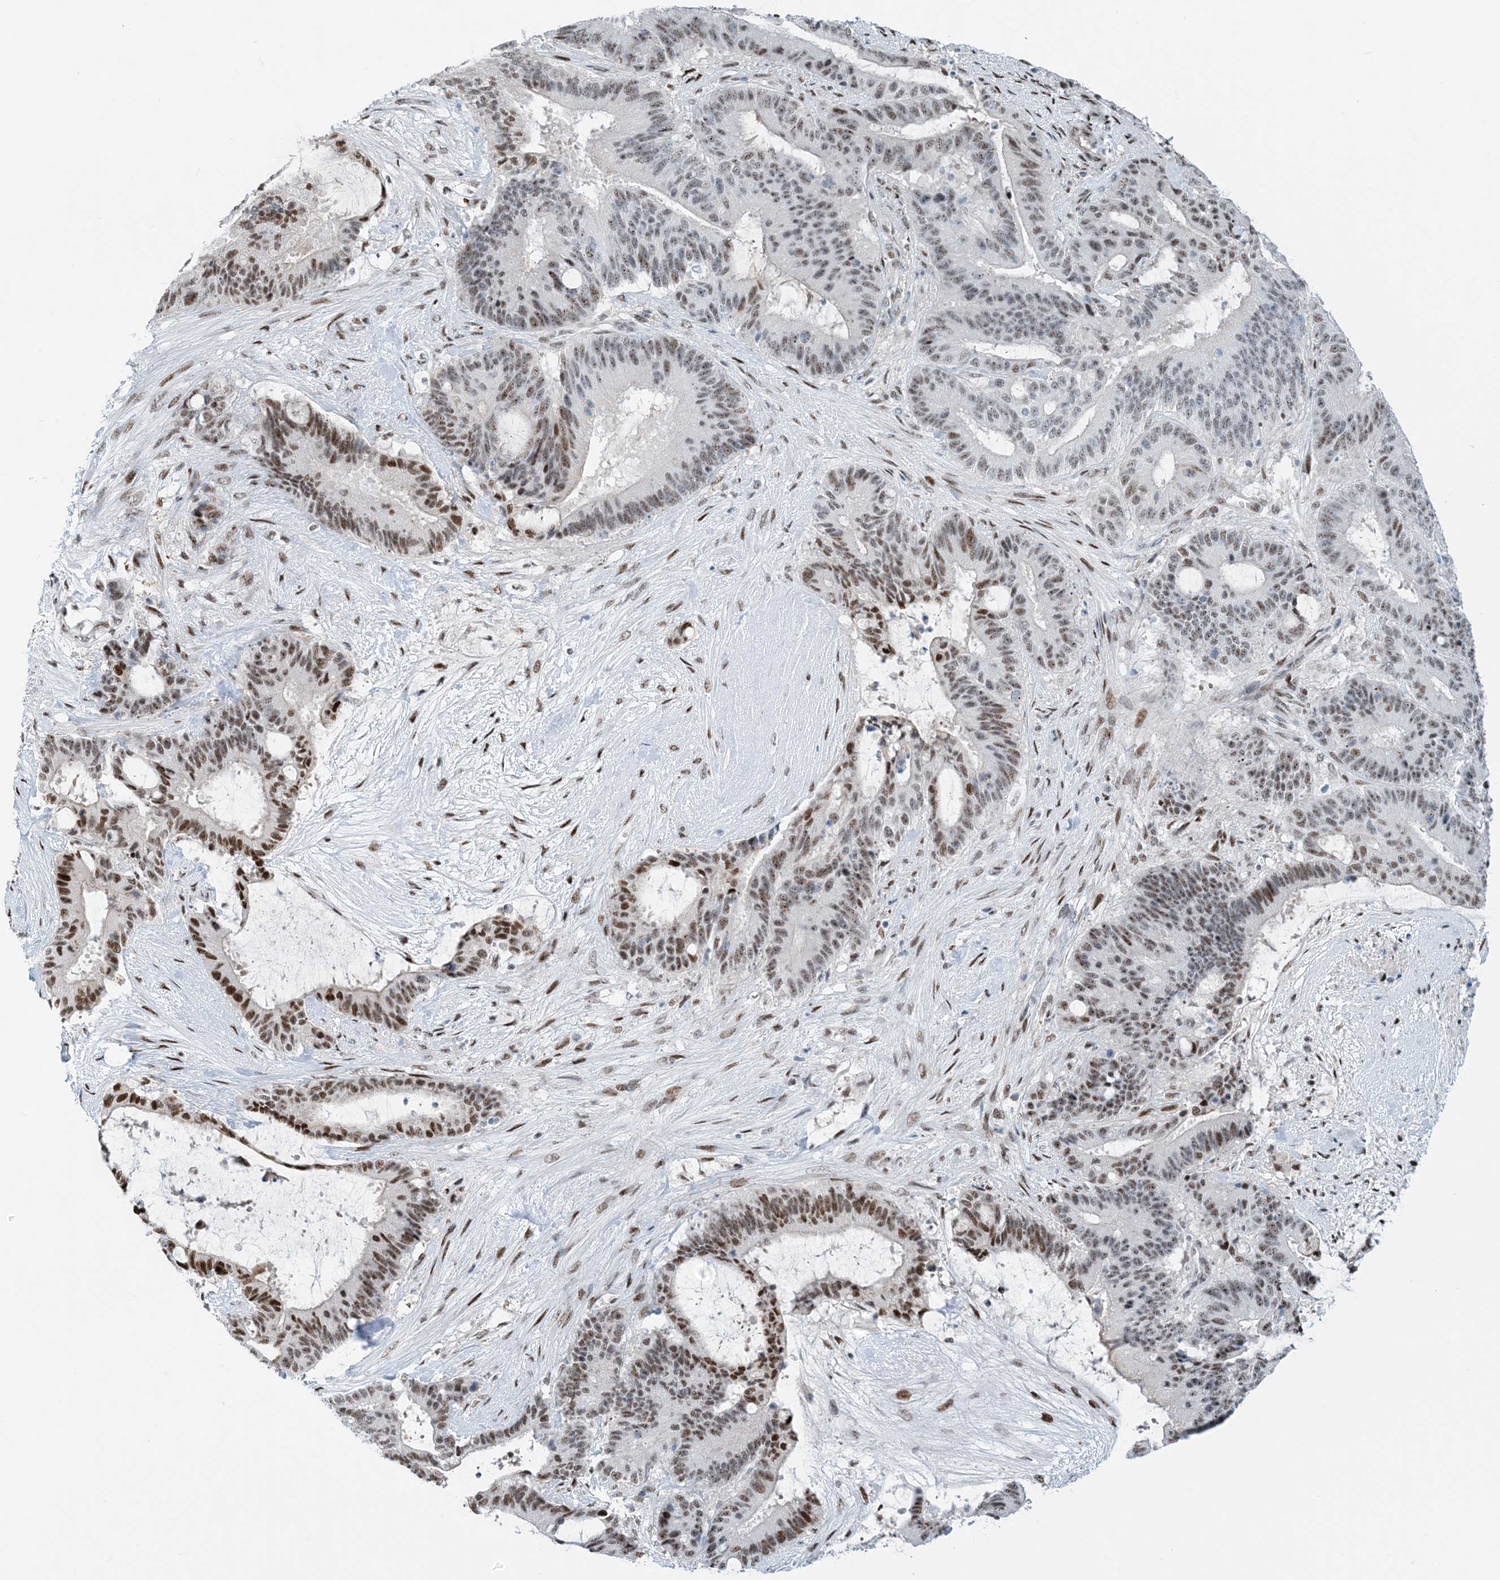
{"staining": {"intensity": "moderate", "quantity": "25%-75%", "location": "nuclear"}, "tissue": "liver cancer", "cell_type": "Tumor cells", "image_type": "cancer", "snomed": [{"axis": "morphology", "description": "Normal tissue, NOS"}, {"axis": "morphology", "description": "Cholangiocarcinoma"}, {"axis": "topography", "description": "Liver"}, {"axis": "topography", "description": "Peripheral nerve tissue"}], "caption": "Approximately 25%-75% of tumor cells in liver cholangiocarcinoma exhibit moderate nuclear protein positivity as visualized by brown immunohistochemical staining.", "gene": "HEMK1", "patient": {"sex": "female", "age": 73}}